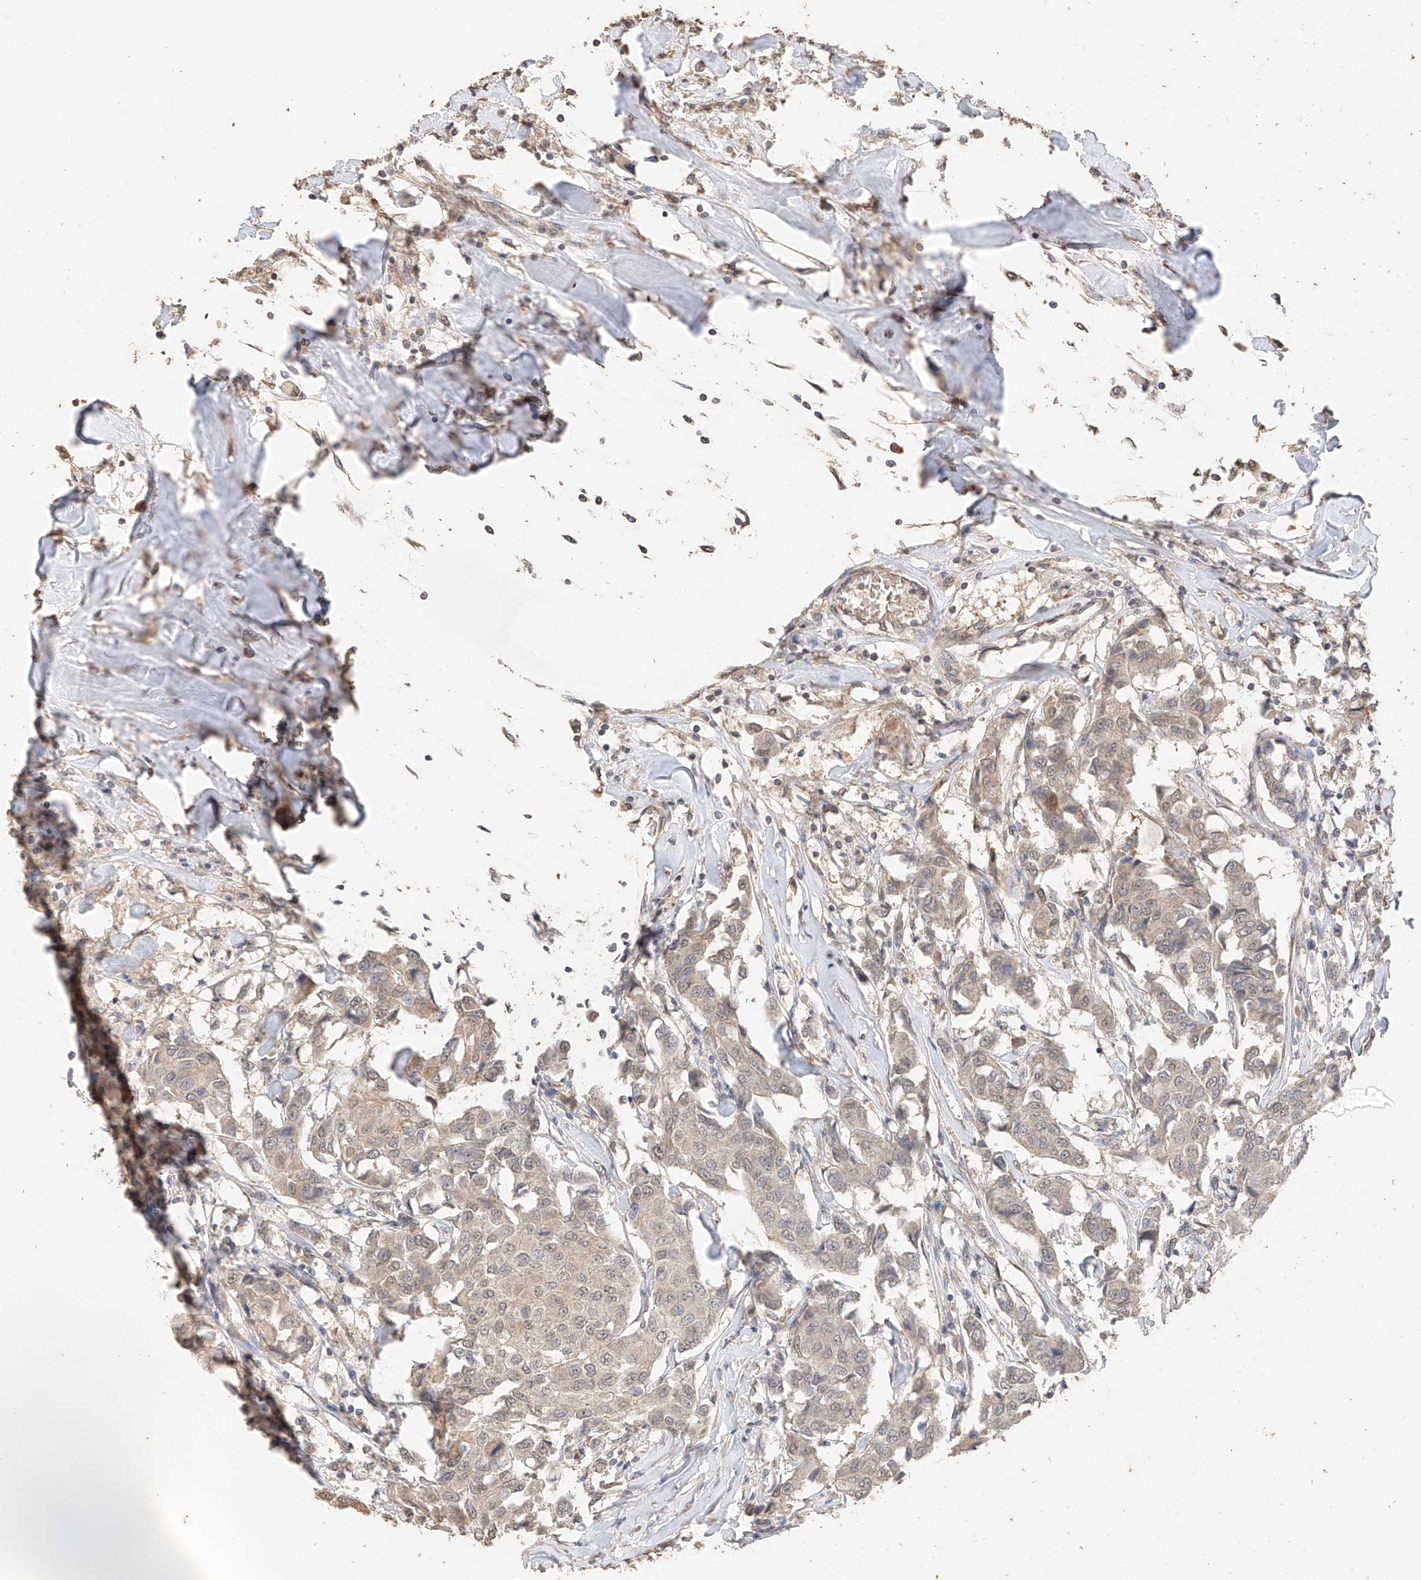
{"staining": {"intensity": "weak", "quantity": ">75%", "location": "cytoplasmic/membranous,nuclear"}, "tissue": "breast cancer", "cell_type": "Tumor cells", "image_type": "cancer", "snomed": [{"axis": "morphology", "description": "Duct carcinoma"}, {"axis": "topography", "description": "Breast"}], "caption": "Breast cancer stained for a protein (brown) reveals weak cytoplasmic/membranous and nuclear positive expression in about >75% of tumor cells.", "gene": "IL22RA2", "patient": {"sex": "female", "age": 80}}